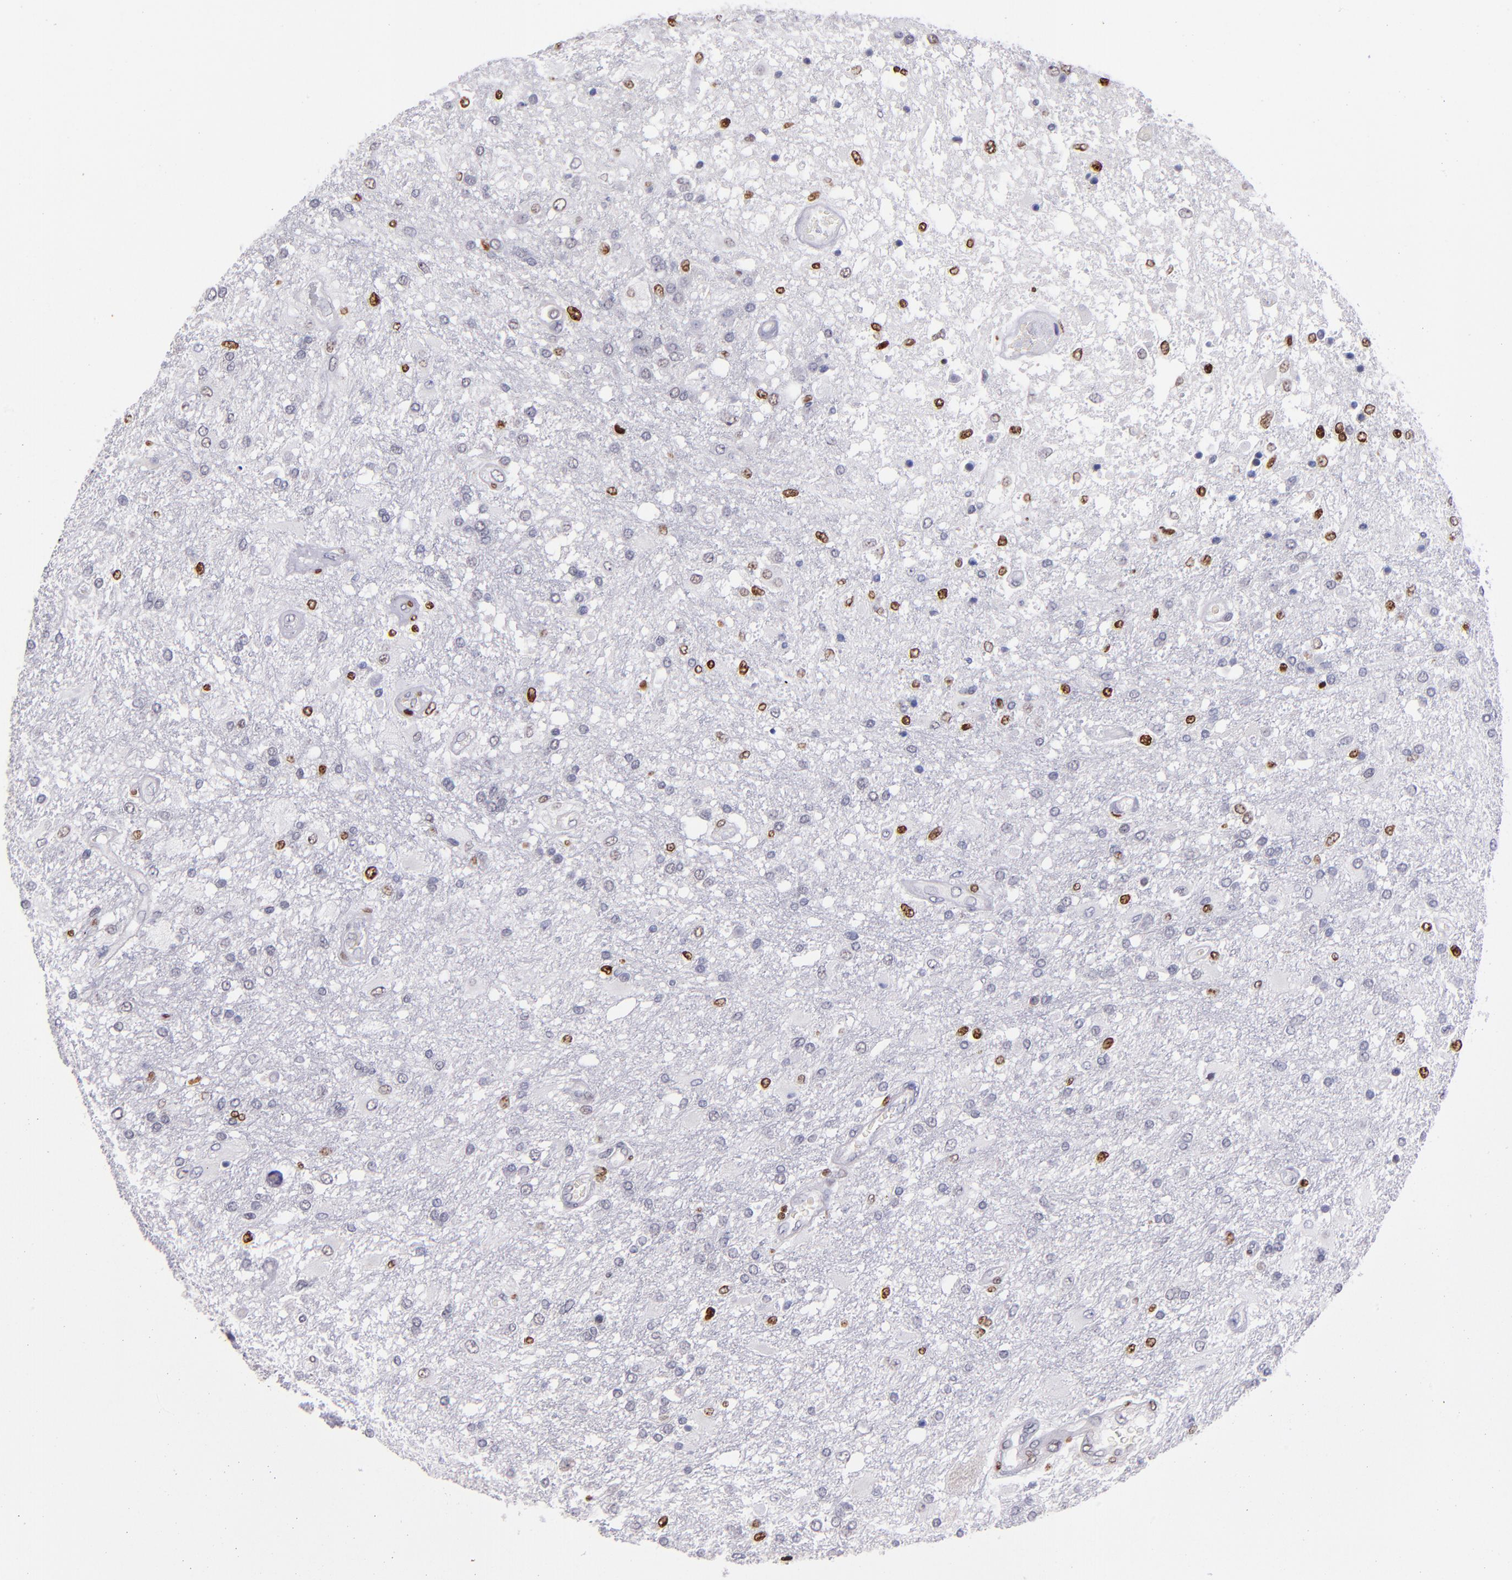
{"staining": {"intensity": "weak", "quantity": "<25%", "location": "nuclear"}, "tissue": "glioma", "cell_type": "Tumor cells", "image_type": "cancer", "snomed": [{"axis": "morphology", "description": "Glioma, malignant, High grade"}, {"axis": "topography", "description": "Cerebral cortex"}], "caption": "Immunohistochemistry photomicrograph of neoplastic tissue: human malignant glioma (high-grade) stained with DAB (3,3'-diaminobenzidine) exhibits no significant protein positivity in tumor cells.", "gene": "CDKL5", "patient": {"sex": "male", "age": 79}}